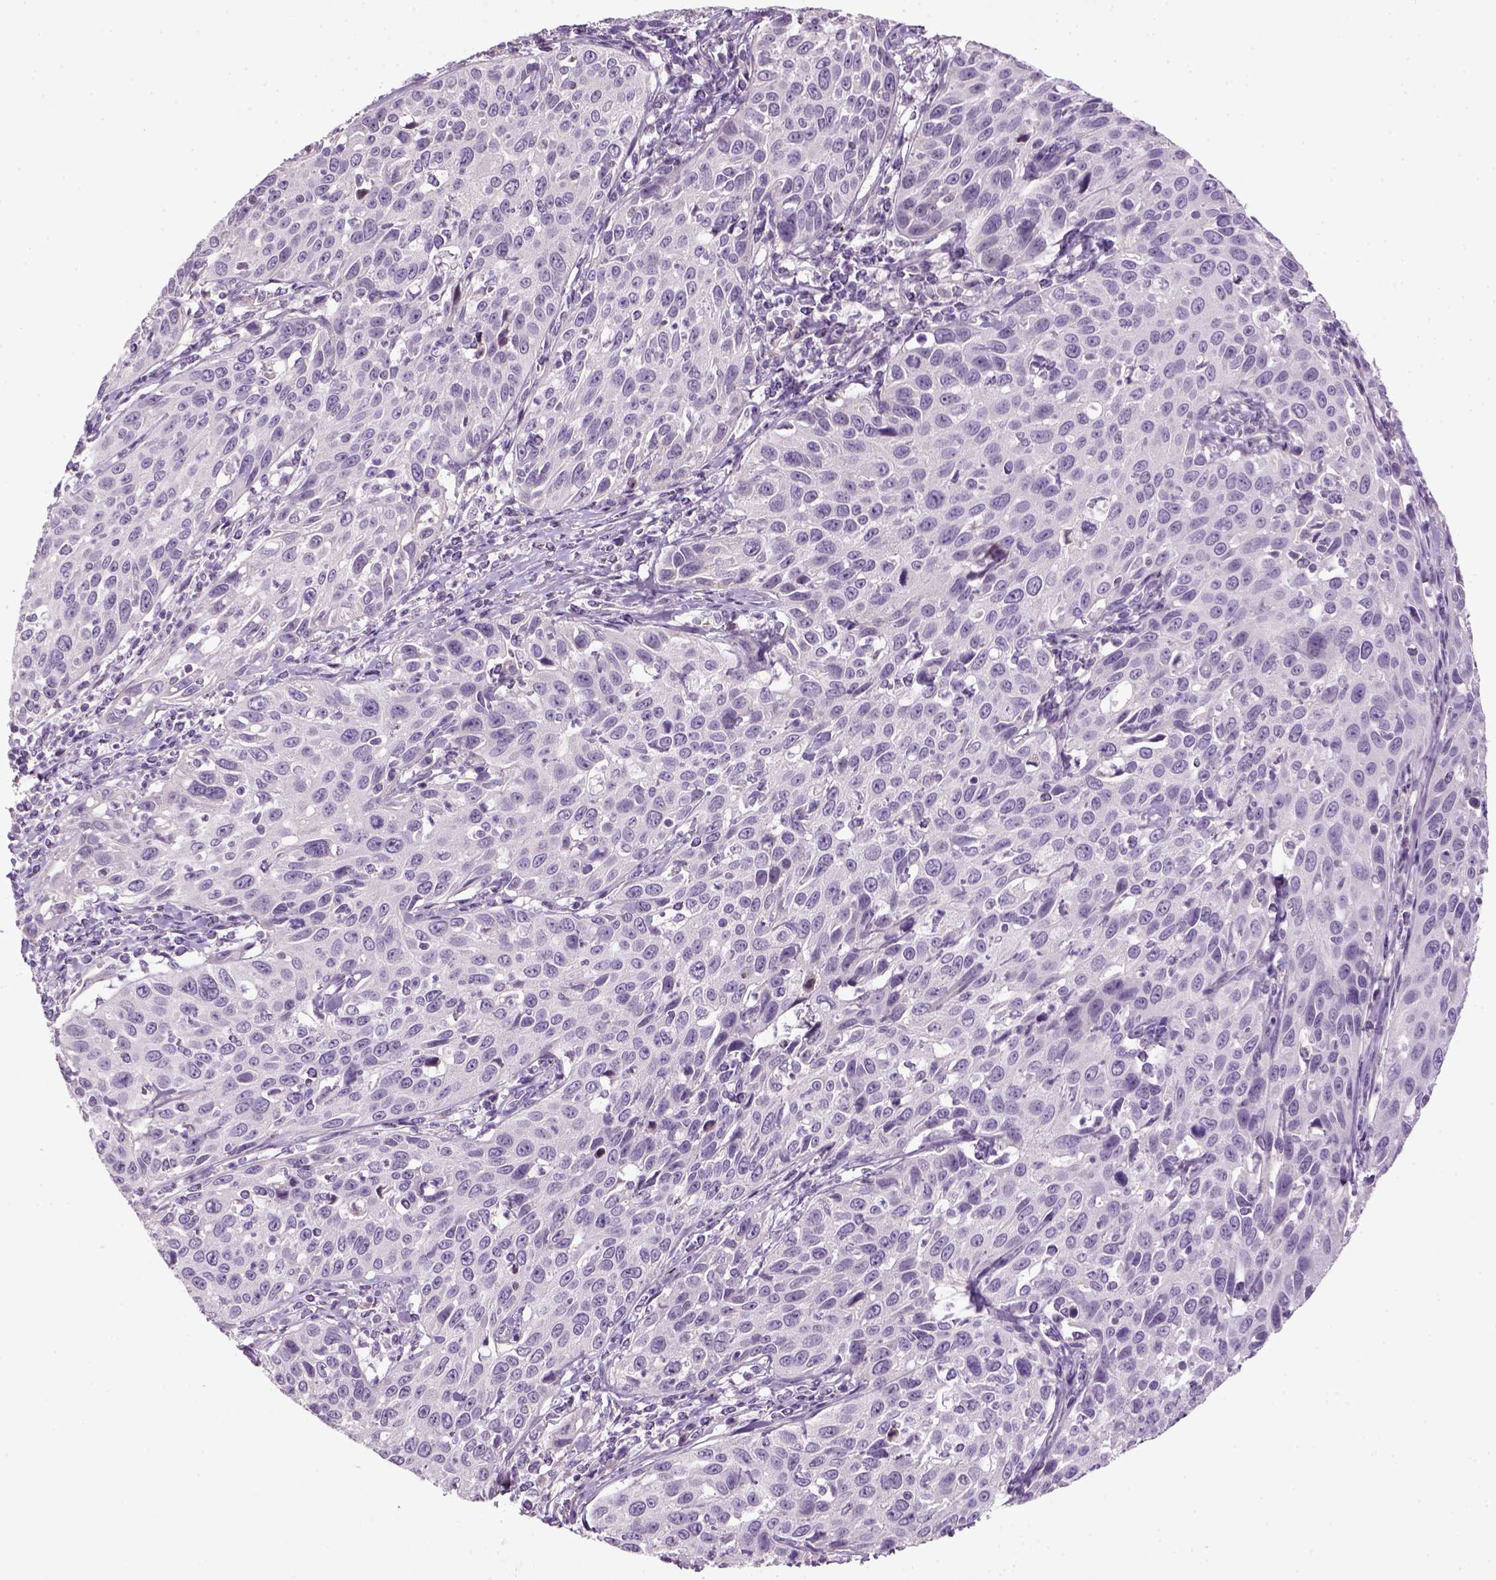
{"staining": {"intensity": "negative", "quantity": "none", "location": "none"}, "tissue": "cervical cancer", "cell_type": "Tumor cells", "image_type": "cancer", "snomed": [{"axis": "morphology", "description": "Squamous cell carcinoma, NOS"}, {"axis": "topography", "description": "Cervix"}], "caption": "The histopathology image displays no significant expression in tumor cells of squamous cell carcinoma (cervical).", "gene": "NUDT6", "patient": {"sex": "female", "age": 26}}